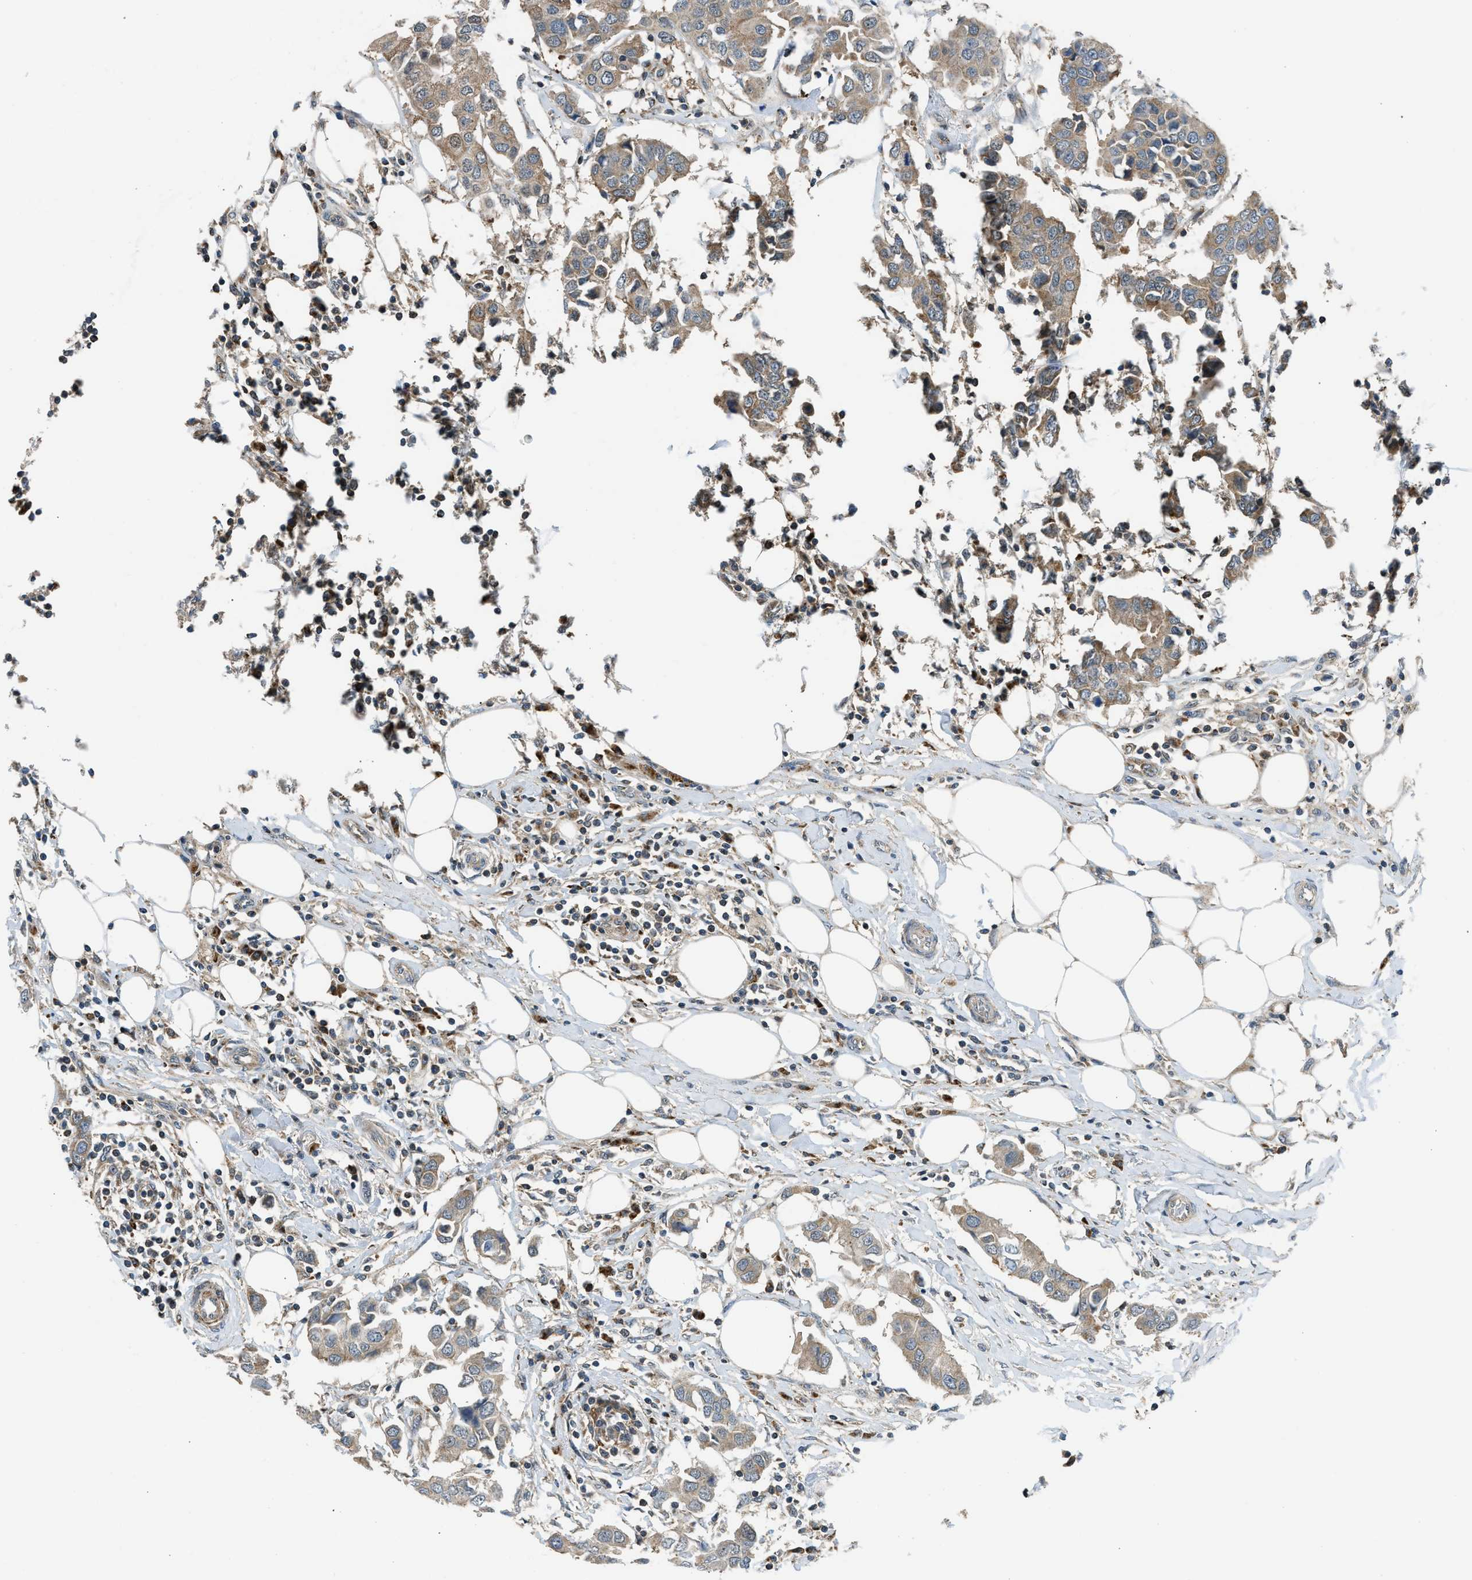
{"staining": {"intensity": "moderate", "quantity": ">75%", "location": "cytoplasmic/membranous"}, "tissue": "breast cancer", "cell_type": "Tumor cells", "image_type": "cancer", "snomed": [{"axis": "morphology", "description": "Duct carcinoma"}, {"axis": "topography", "description": "Breast"}], "caption": "High-magnification brightfield microscopy of breast cancer stained with DAB (brown) and counterstained with hematoxylin (blue). tumor cells exhibit moderate cytoplasmic/membranous staining is present in approximately>75% of cells.", "gene": "SESN2", "patient": {"sex": "female", "age": 80}}